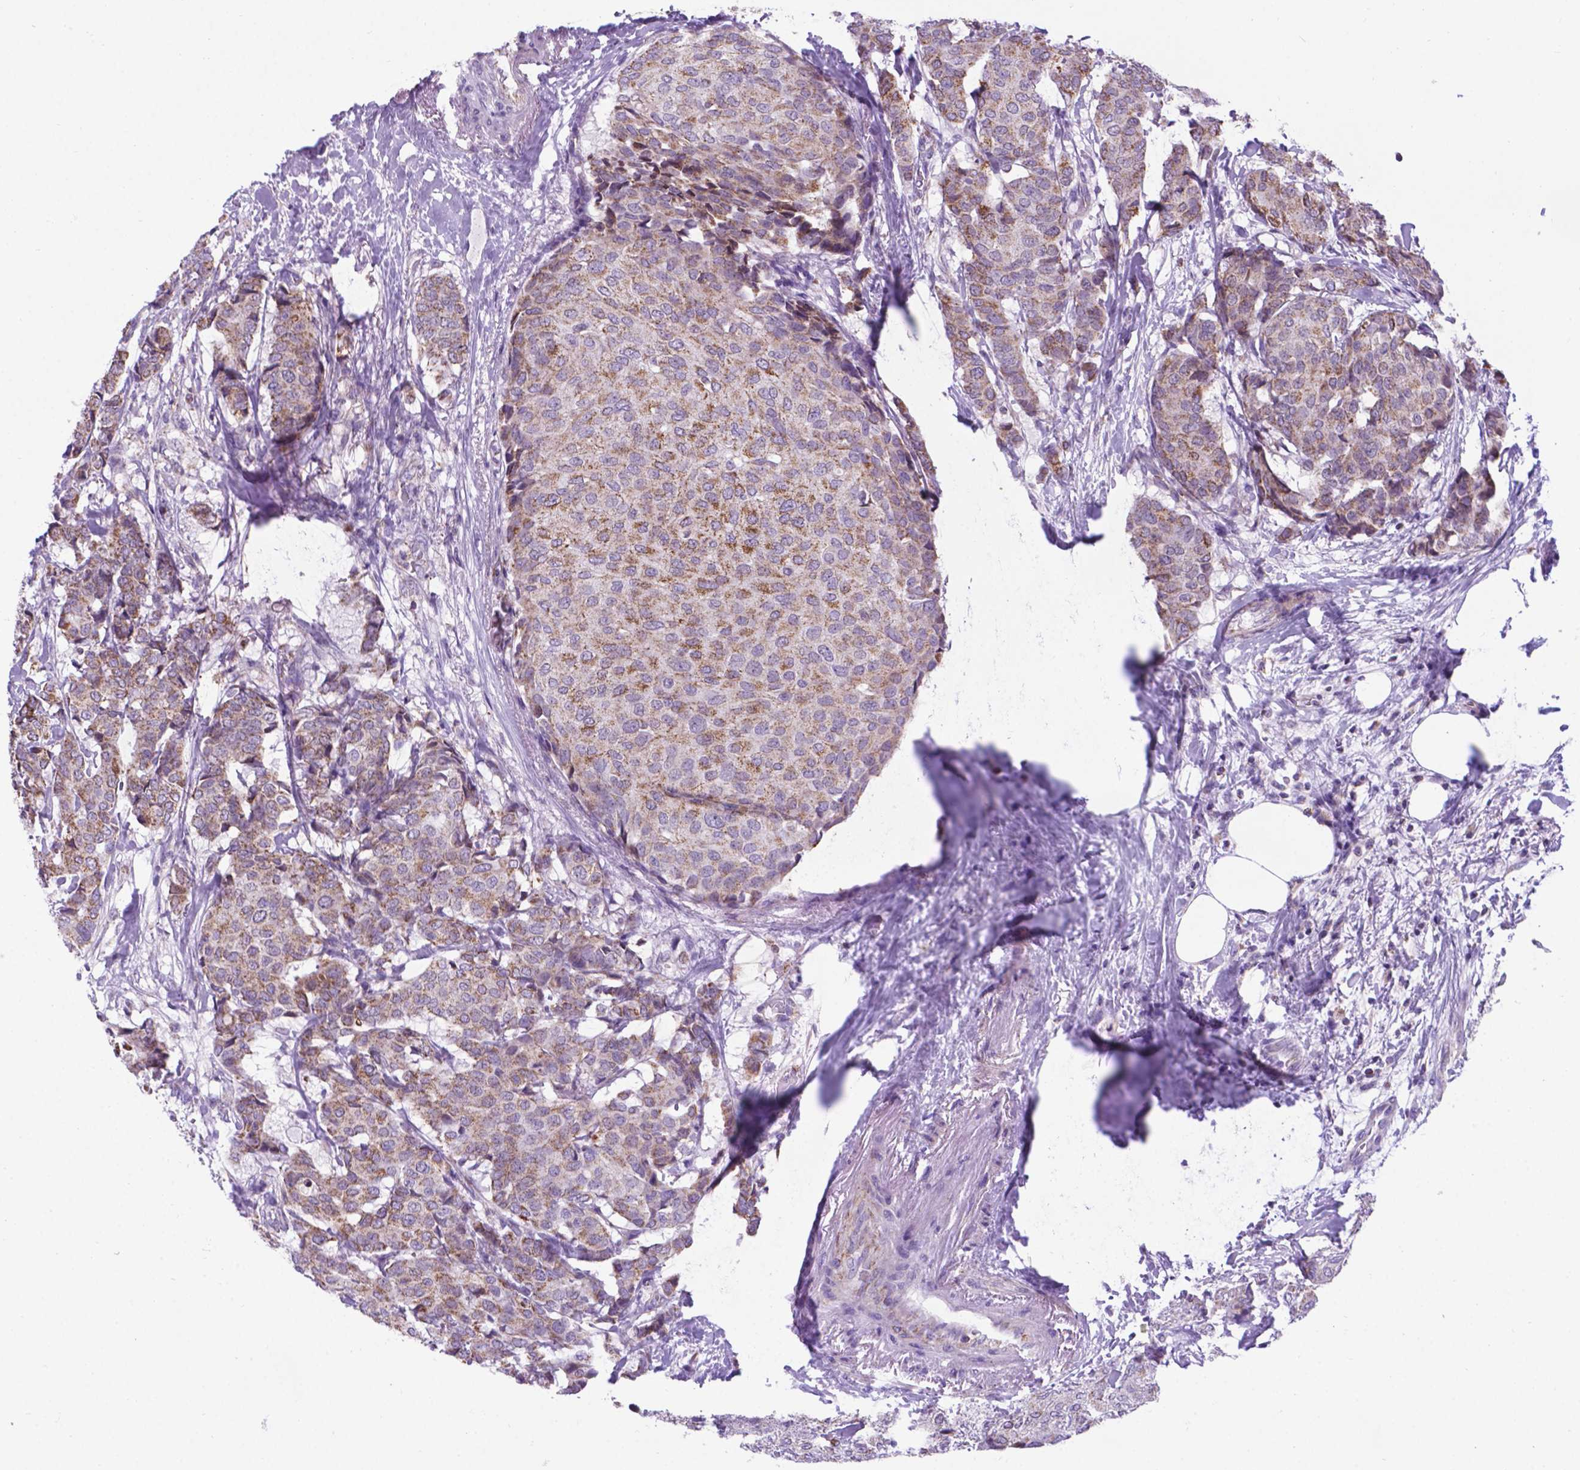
{"staining": {"intensity": "weak", "quantity": ">75%", "location": "cytoplasmic/membranous"}, "tissue": "breast cancer", "cell_type": "Tumor cells", "image_type": "cancer", "snomed": [{"axis": "morphology", "description": "Duct carcinoma"}, {"axis": "topography", "description": "Breast"}], "caption": "Breast cancer stained with DAB IHC displays low levels of weak cytoplasmic/membranous staining in about >75% of tumor cells. (brown staining indicates protein expression, while blue staining denotes nuclei).", "gene": "POU3F3", "patient": {"sex": "female", "age": 75}}